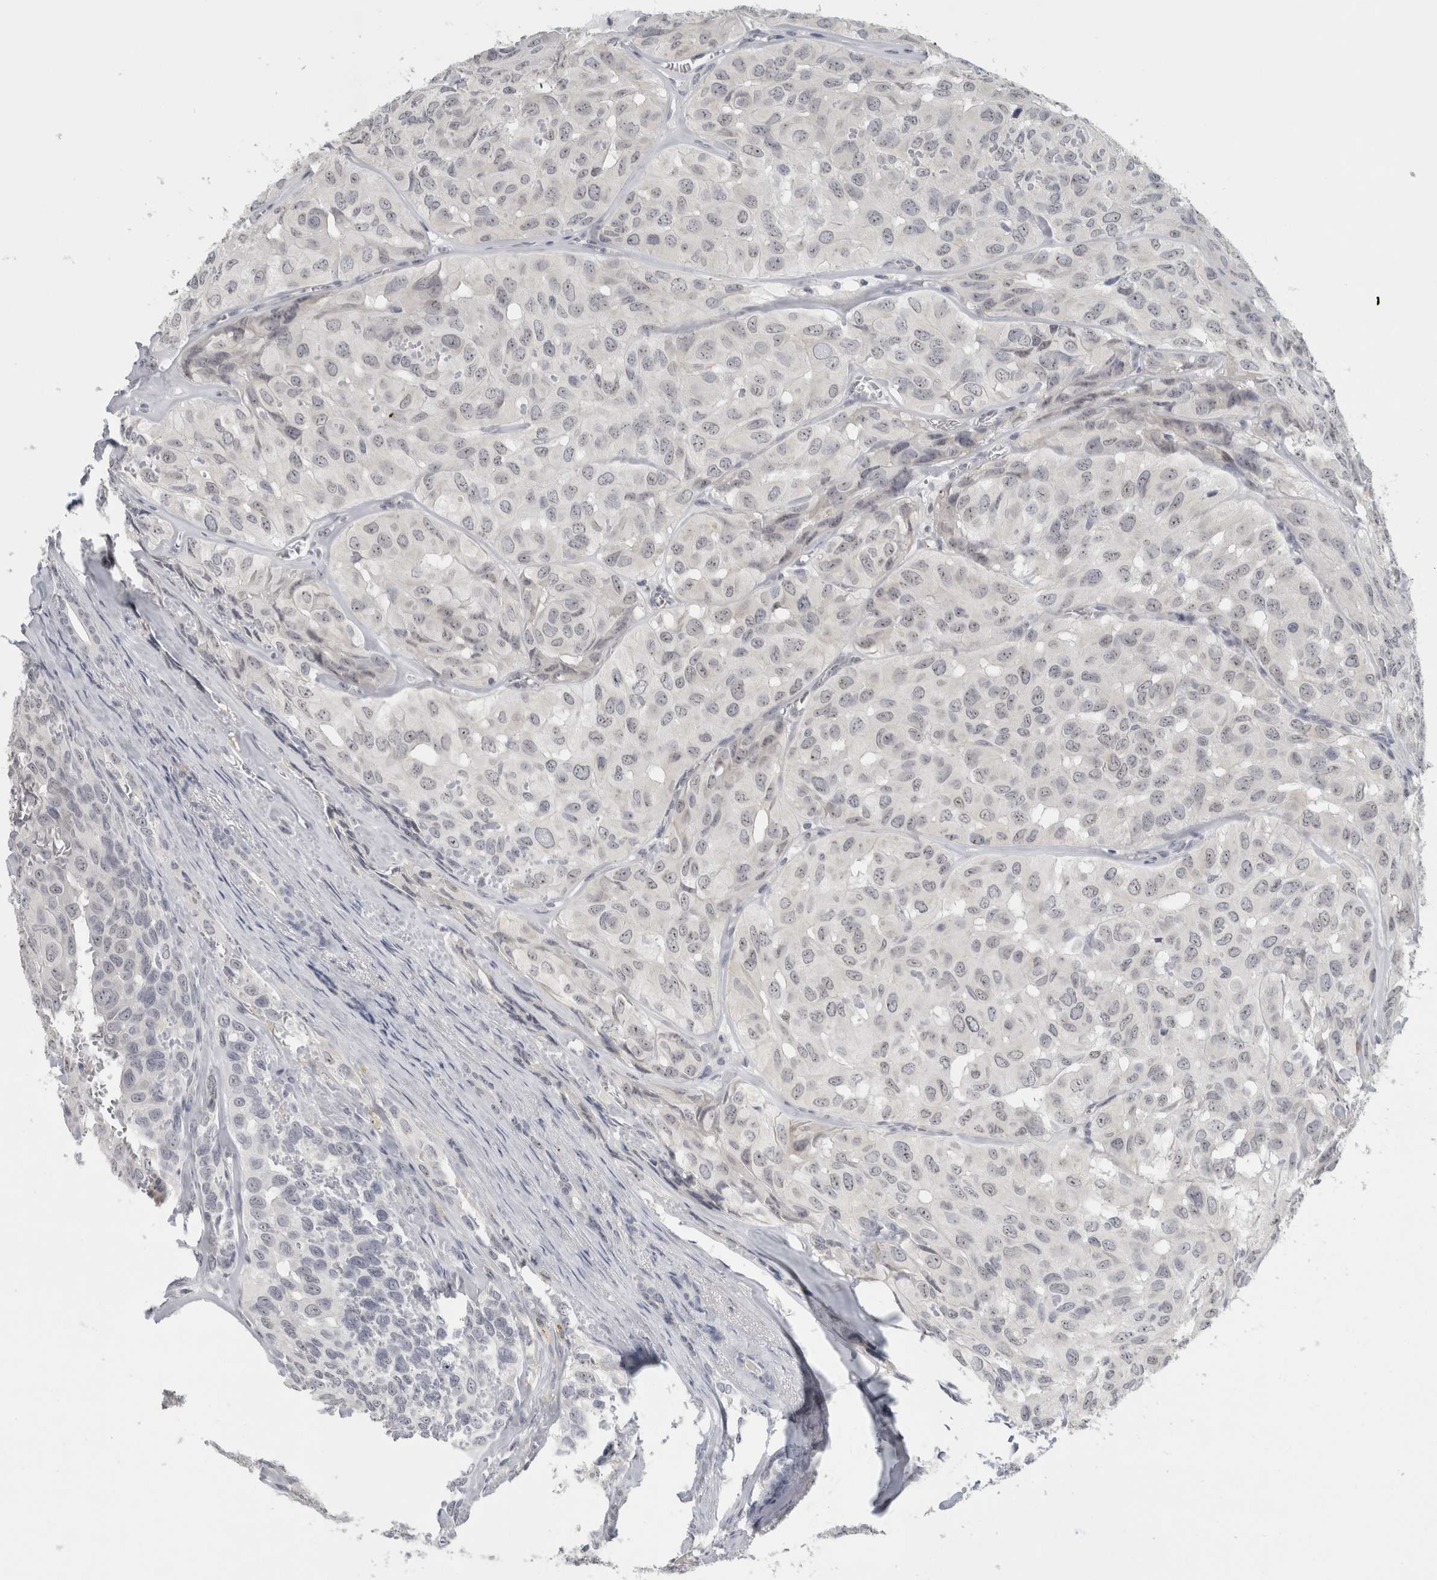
{"staining": {"intensity": "negative", "quantity": "none", "location": "none"}, "tissue": "head and neck cancer", "cell_type": "Tumor cells", "image_type": "cancer", "snomed": [{"axis": "morphology", "description": "Adenocarcinoma, NOS"}, {"axis": "topography", "description": "Salivary gland, NOS"}, {"axis": "topography", "description": "Head-Neck"}], "caption": "Immunohistochemistry image of head and neck cancer (adenocarcinoma) stained for a protein (brown), which exhibits no staining in tumor cells.", "gene": "FMR1NB", "patient": {"sex": "female", "age": 76}}